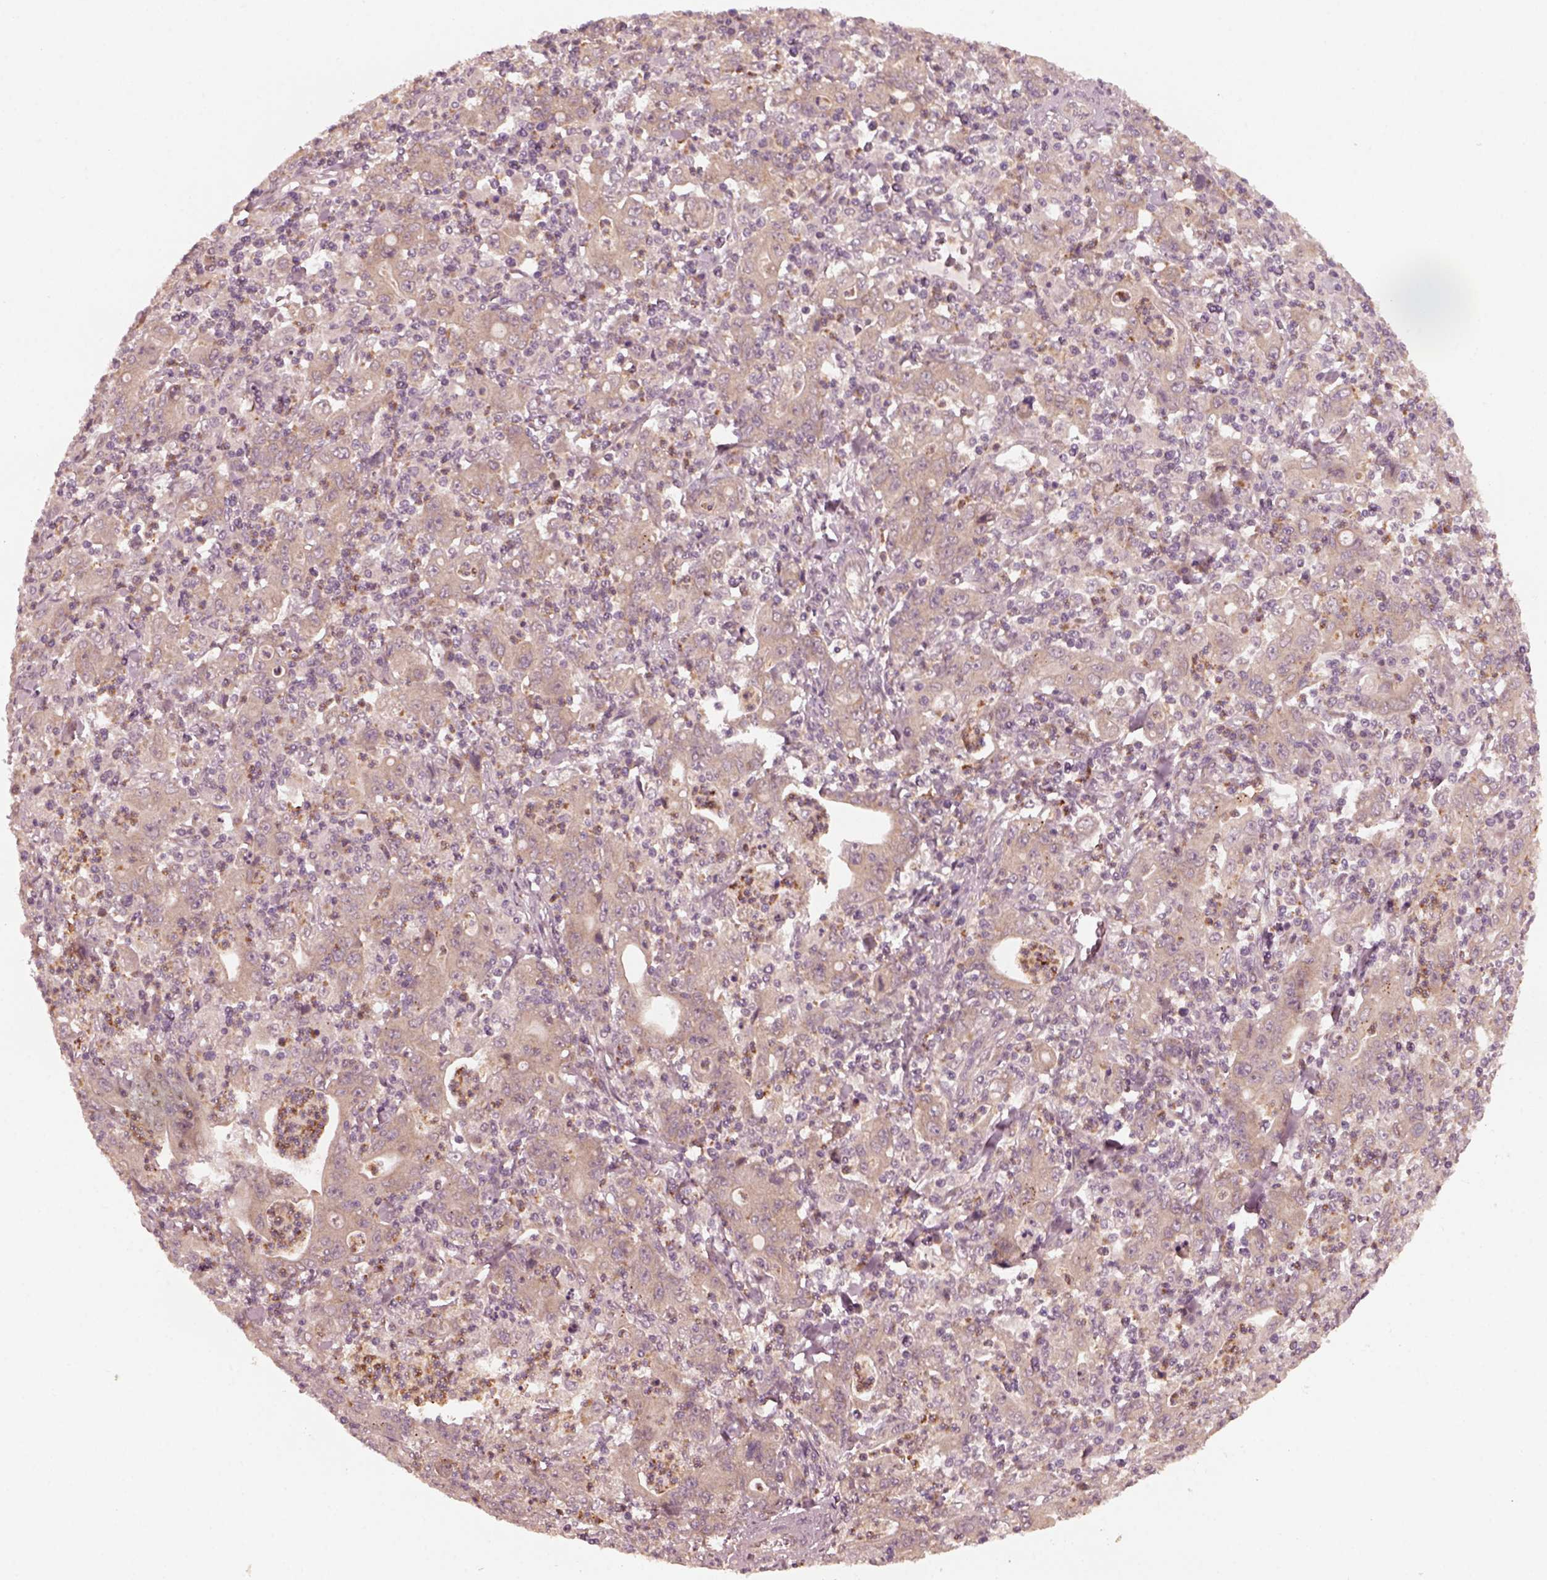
{"staining": {"intensity": "weak", "quantity": "25%-75%", "location": "cytoplasmic/membranous"}, "tissue": "stomach cancer", "cell_type": "Tumor cells", "image_type": "cancer", "snomed": [{"axis": "morphology", "description": "Adenocarcinoma, NOS"}, {"axis": "topography", "description": "Stomach, upper"}], "caption": "Approximately 25%-75% of tumor cells in stomach cancer reveal weak cytoplasmic/membranous protein expression as visualized by brown immunohistochemical staining.", "gene": "FAF2", "patient": {"sex": "male", "age": 69}}